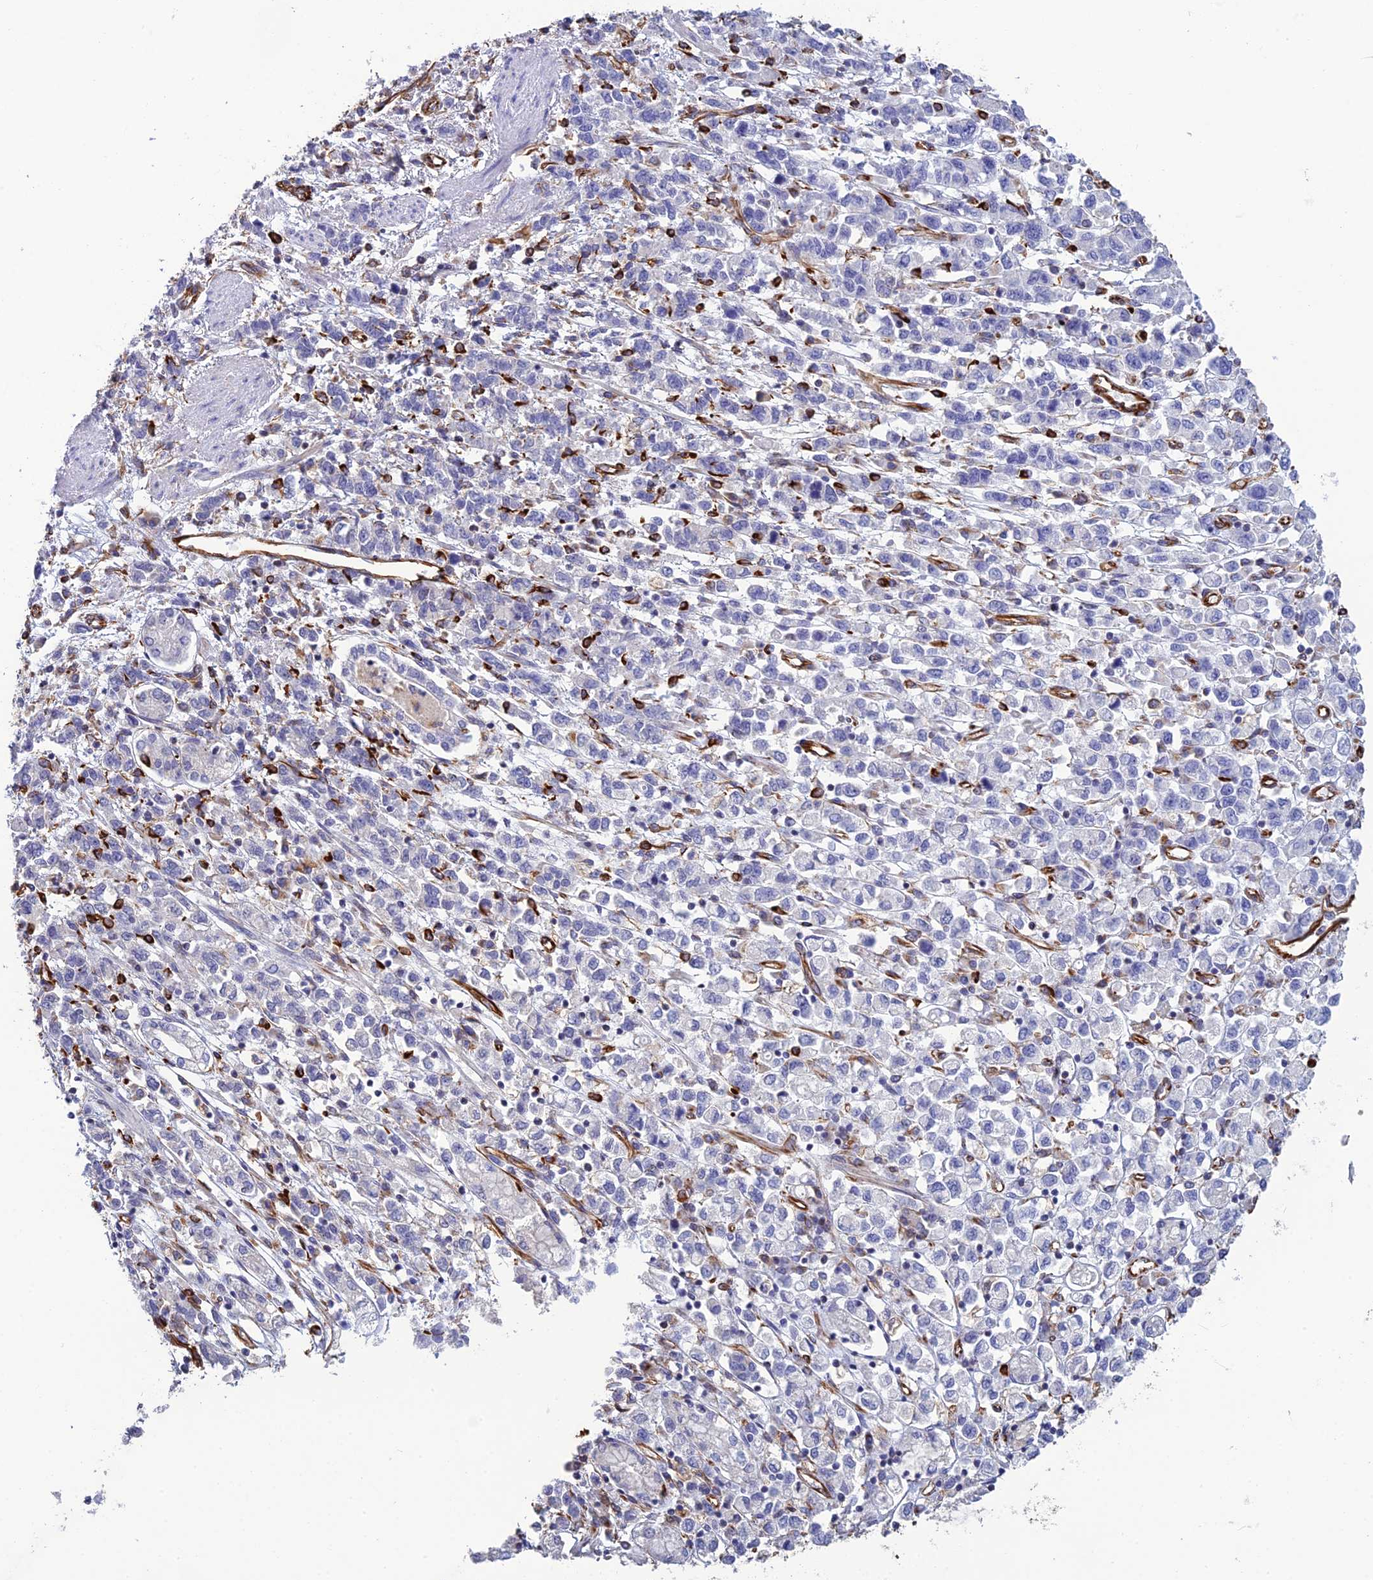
{"staining": {"intensity": "negative", "quantity": "none", "location": "none"}, "tissue": "stomach cancer", "cell_type": "Tumor cells", "image_type": "cancer", "snomed": [{"axis": "morphology", "description": "Adenocarcinoma, NOS"}, {"axis": "topography", "description": "Stomach"}], "caption": "Adenocarcinoma (stomach) stained for a protein using immunohistochemistry shows no staining tumor cells.", "gene": "FBXL20", "patient": {"sex": "female", "age": 76}}